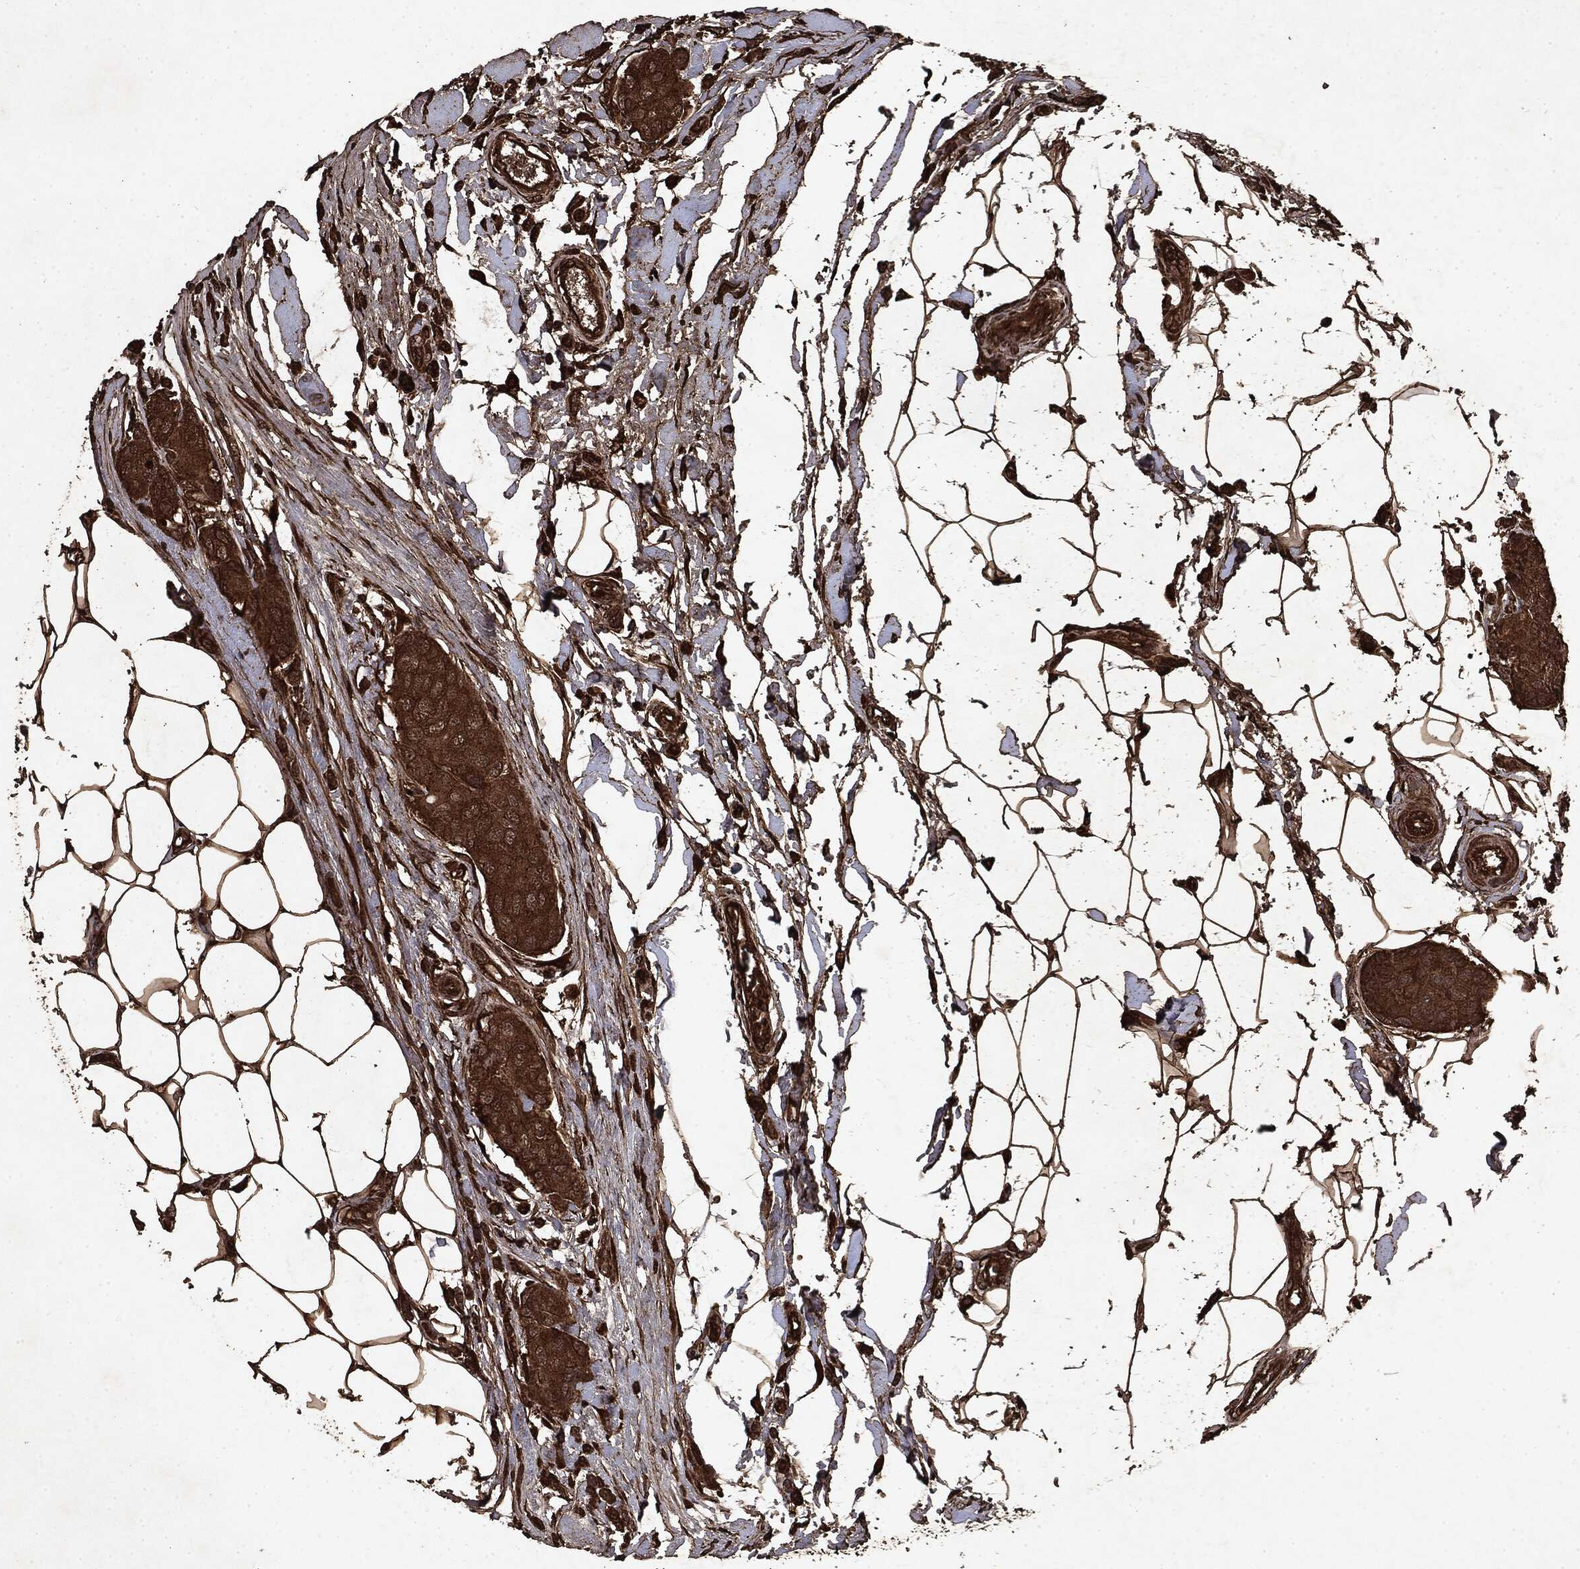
{"staining": {"intensity": "strong", "quantity": ">75%", "location": "cytoplasmic/membranous"}, "tissue": "breast cancer", "cell_type": "Tumor cells", "image_type": "cancer", "snomed": [{"axis": "morphology", "description": "Duct carcinoma"}, {"axis": "topography", "description": "Breast"}, {"axis": "topography", "description": "Lymph node"}], "caption": "Breast cancer stained with a protein marker shows strong staining in tumor cells.", "gene": "ARAF", "patient": {"sex": "female", "age": 80}}